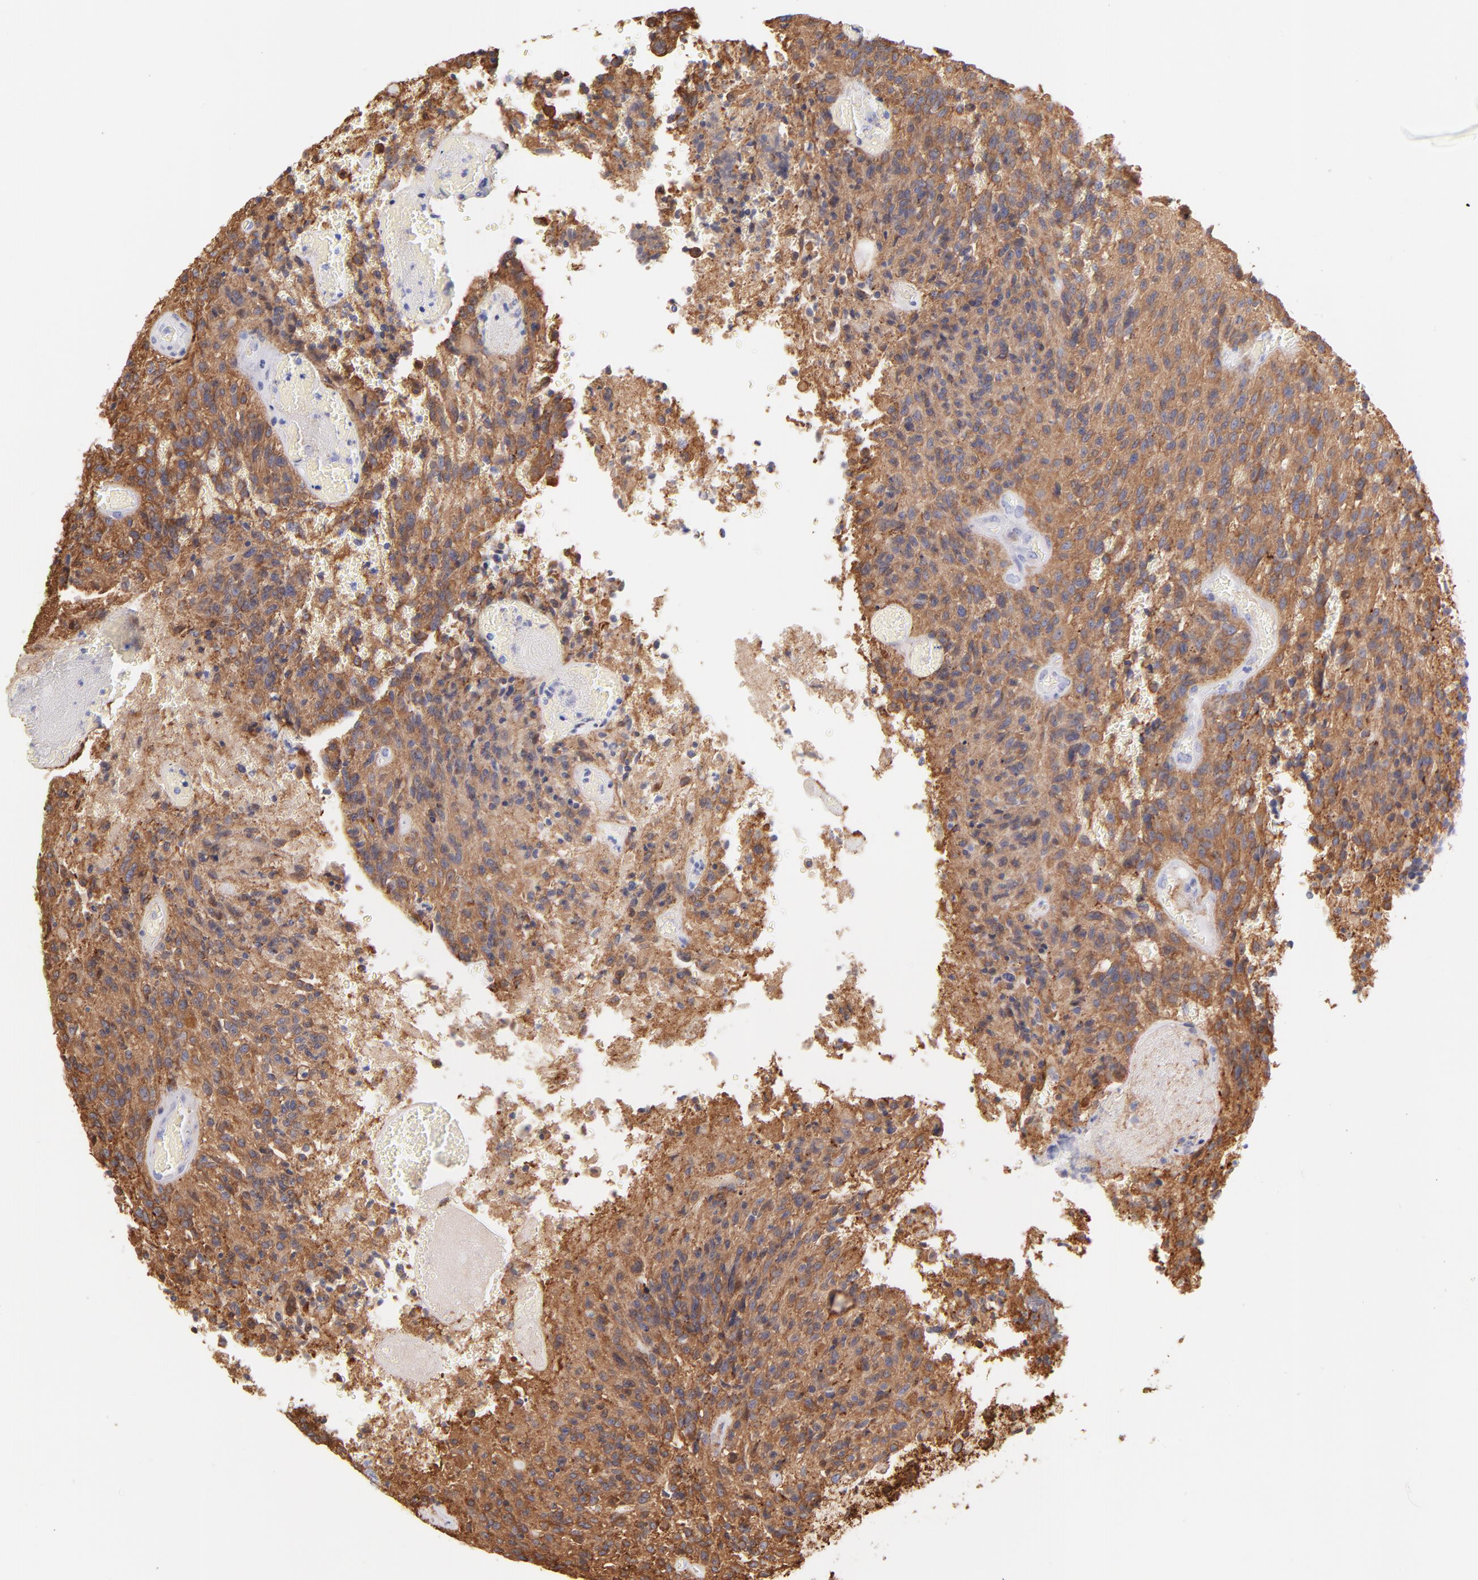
{"staining": {"intensity": "moderate", "quantity": ">75%", "location": "cytoplasmic/membranous"}, "tissue": "glioma", "cell_type": "Tumor cells", "image_type": "cancer", "snomed": [{"axis": "morphology", "description": "Normal tissue, NOS"}, {"axis": "morphology", "description": "Glioma, malignant, High grade"}, {"axis": "topography", "description": "Cerebral cortex"}], "caption": "Protein staining reveals moderate cytoplasmic/membranous staining in about >75% of tumor cells in glioma.", "gene": "PRKCA", "patient": {"sex": "male", "age": 56}}